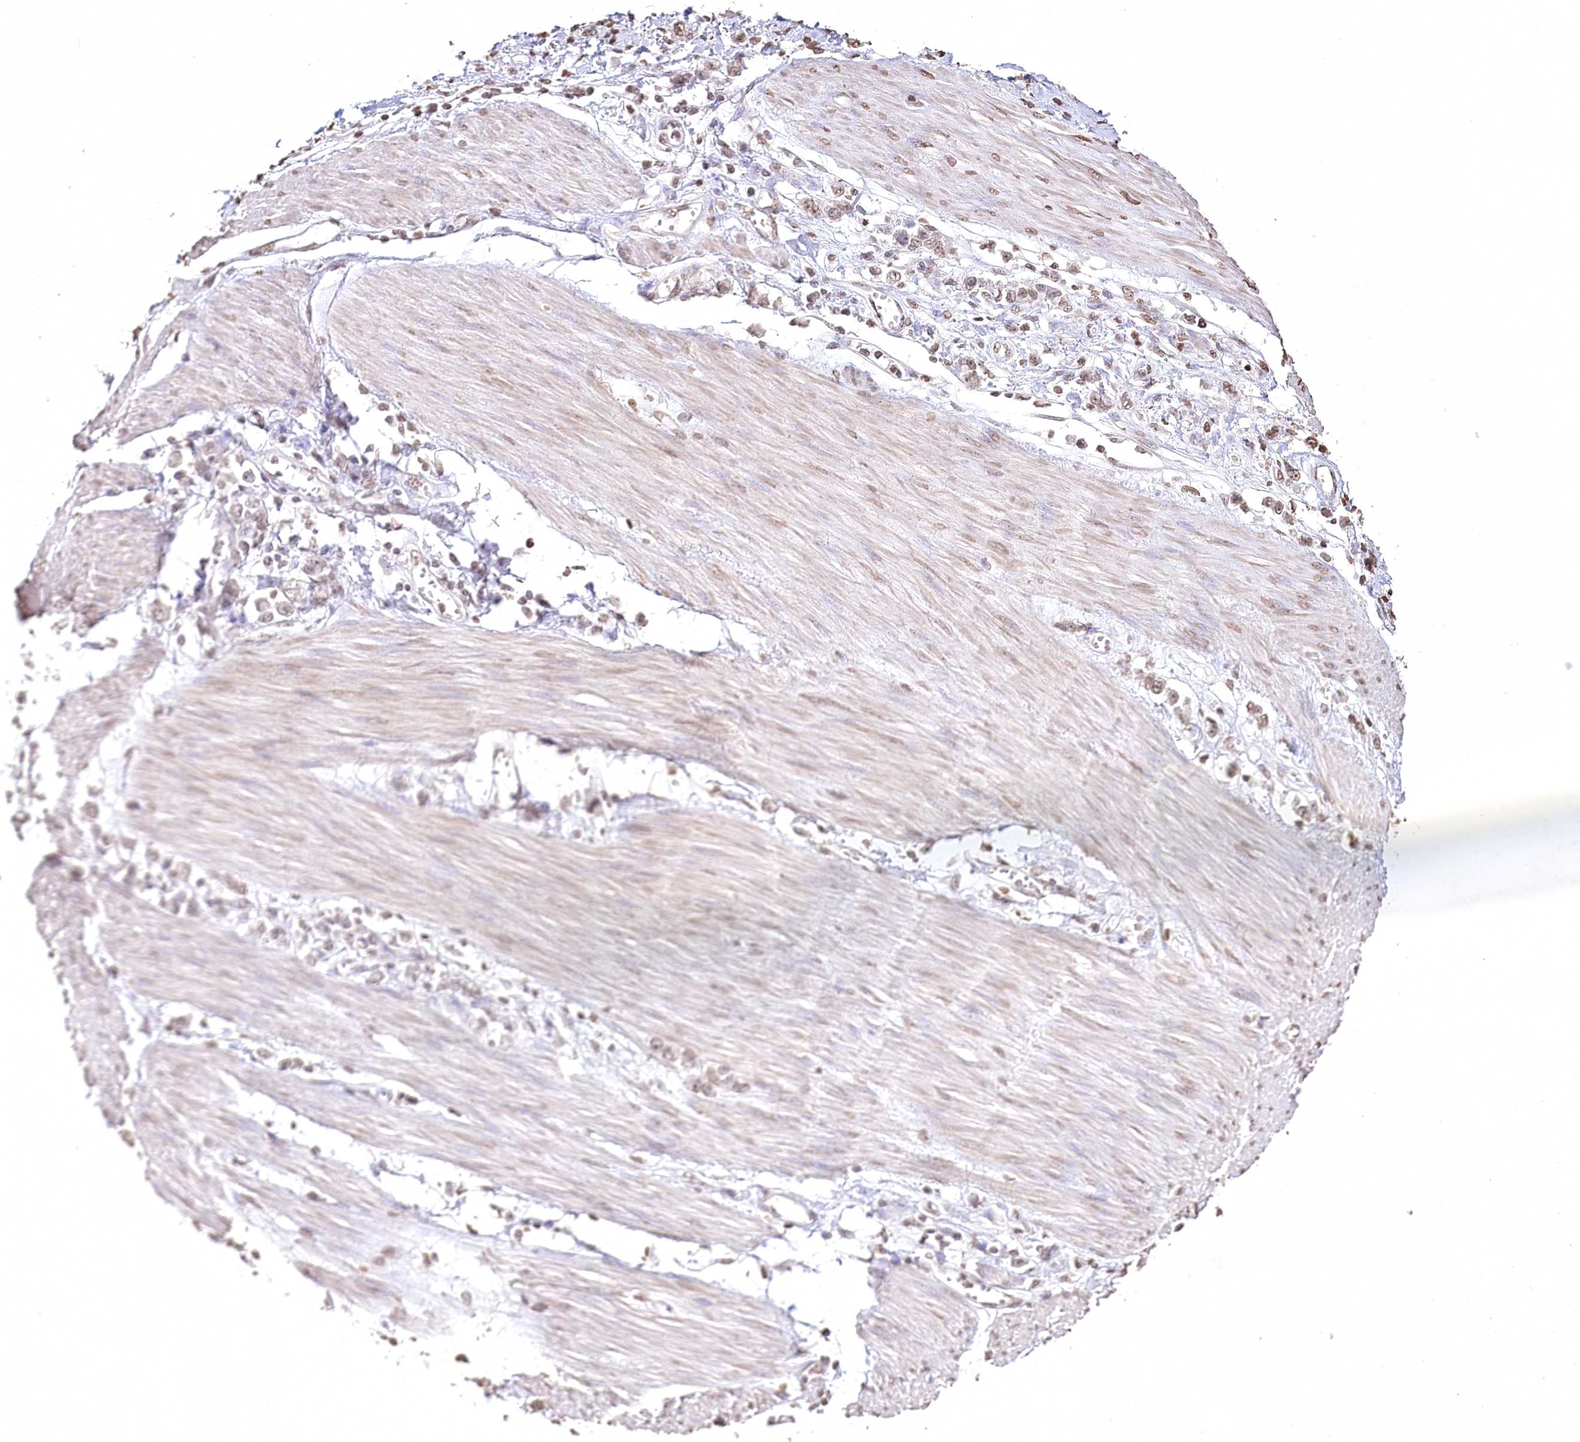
{"staining": {"intensity": "weak", "quantity": ">75%", "location": "nuclear"}, "tissue": "stomach cancer", "cell_type": "Tumor cells", "image_type": "cancer", "snomed": [{"axis": "morphology", "description": "Adenocarcinoma, NOS"}, {"axis": "topography", "description": "Stomach"}], "caption": "Human adenocarcinoma (stomach) stained for a protein (brown) exhibits weak nuclear positive expression in about >75% of tumor cells.", "gene": "DMXL1", "patient": {"sex": "female", "age": 76}}